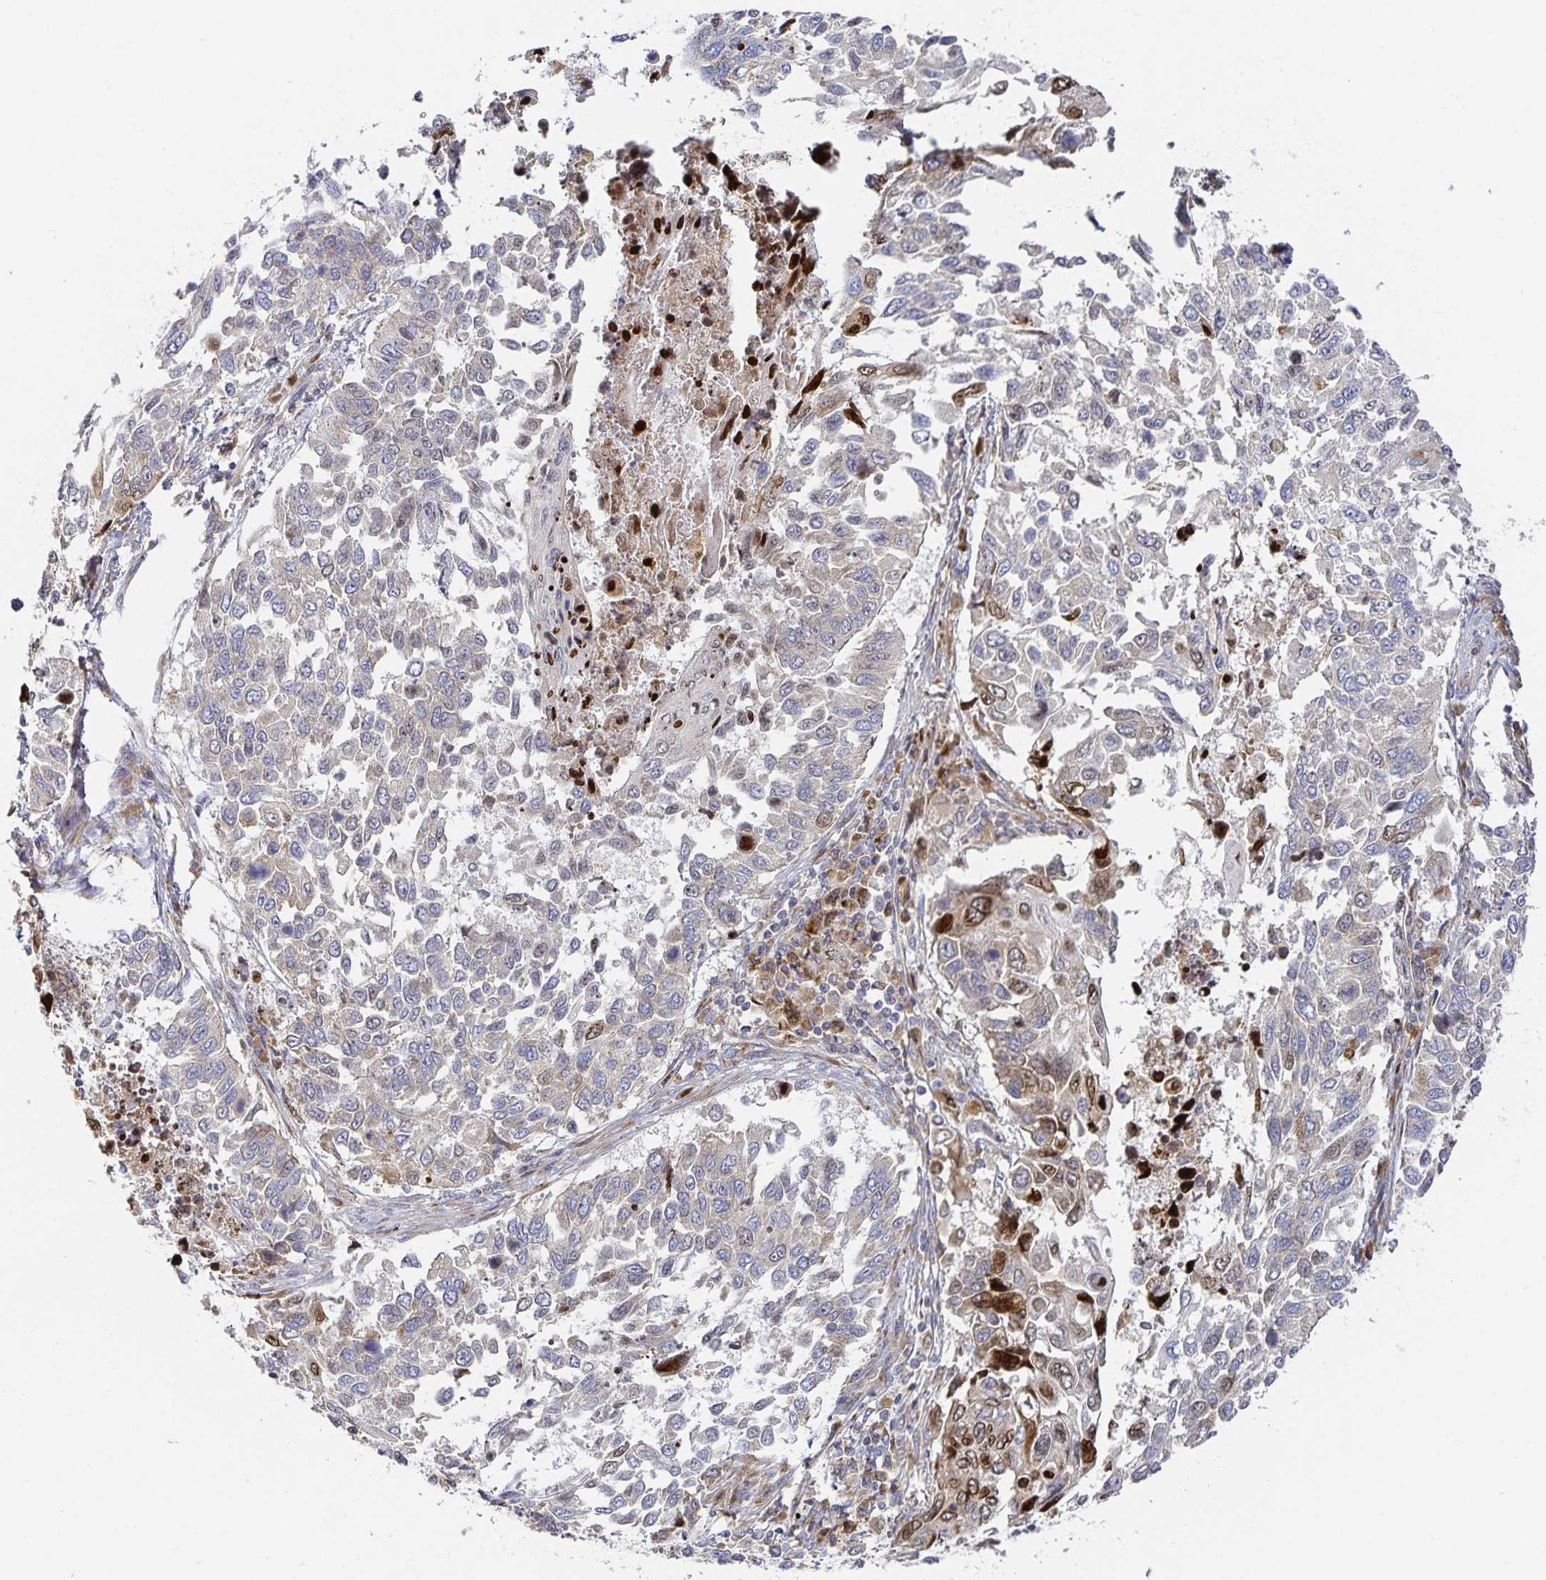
{"staining": {"intensity": "moderate", "quantity": "<25%", "location": "cytoplasmic/membranous,nuclear"}, "tissue": "lung cancer", "cell_type": "Tumor cells", "image_type": "cancer", "snomed": [{"axis": "morphology", "description": "Squamous cell carcinoma, NOS"}, {"axis": "topography", "description": "Lung"}], "caption": "Immunohistochemical staining of lung cancer (squamous cell carcinoma) reveals low levels of moderate cytoplasmic/membranous and nuclear protein expression in approximately <25% of tumor cells.", "gene": "NOMO1", "patient": {"sex": "male", "age": 62}}